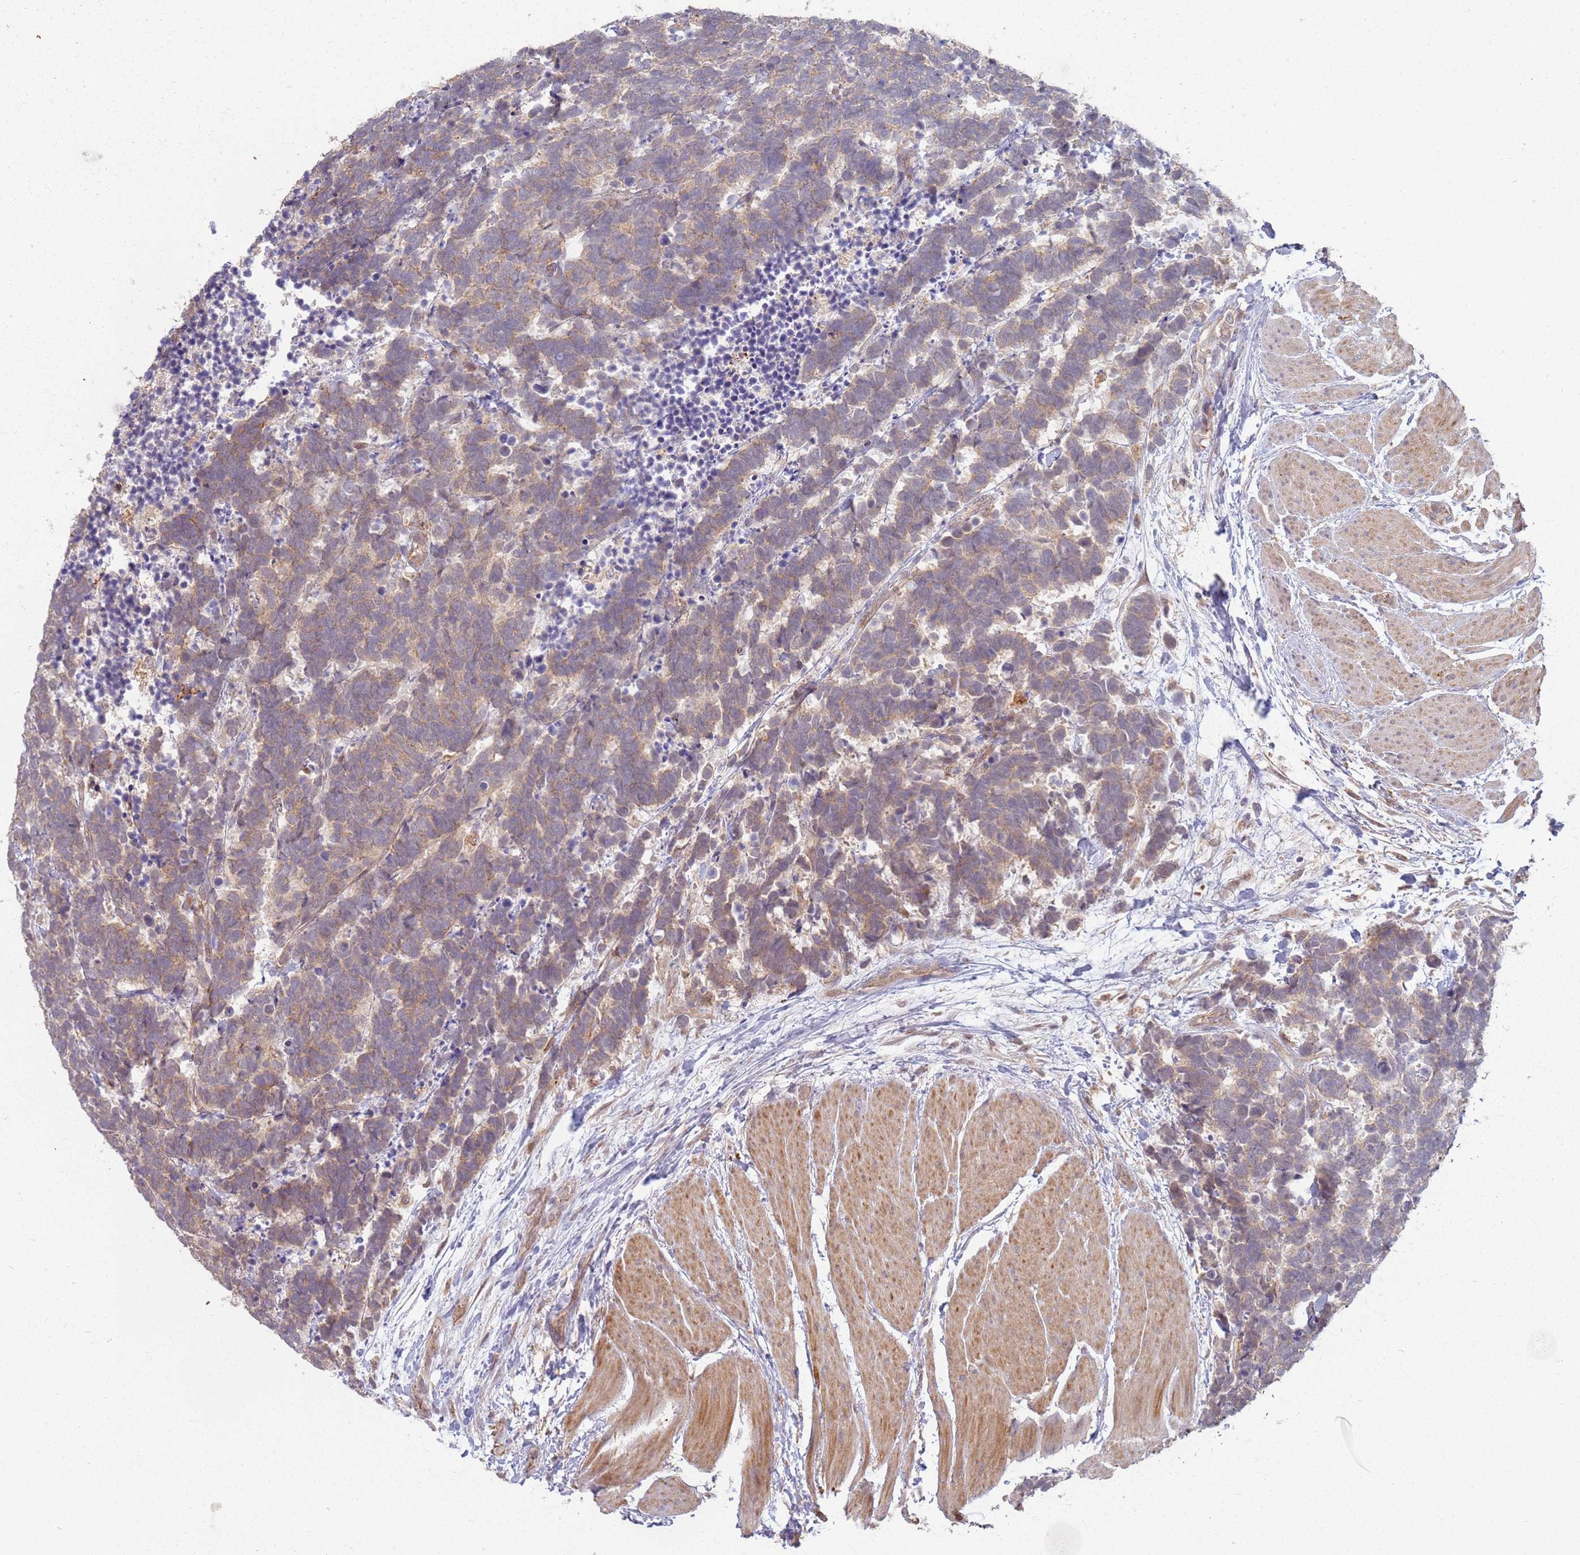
{"staining": {"intensity": "weak", "quantity": ">75%", "location": "cytoplasmic/membranous"}, "tissue": "carcinoid", "cell_type": "Tumor cells", "image_type": "cancer", "snomed": [{"axis": "morphology", "description": "Carcinoma, NOS"}, {"axis": "morphology", "description": "Carcinoid, malignant, NOS"}, {"axis": "topography", "description": "Urinary bladder"}], "caption": "DAB immunohistochemical staining of human carcinoma shows weak cytoplasmic/membranous protein staining in about >75% of tumor cells. (IHC, brightfield microscopy, high magnification).", "gene": "MPEG1", "patient": {"sex": "male", "age": 57}}